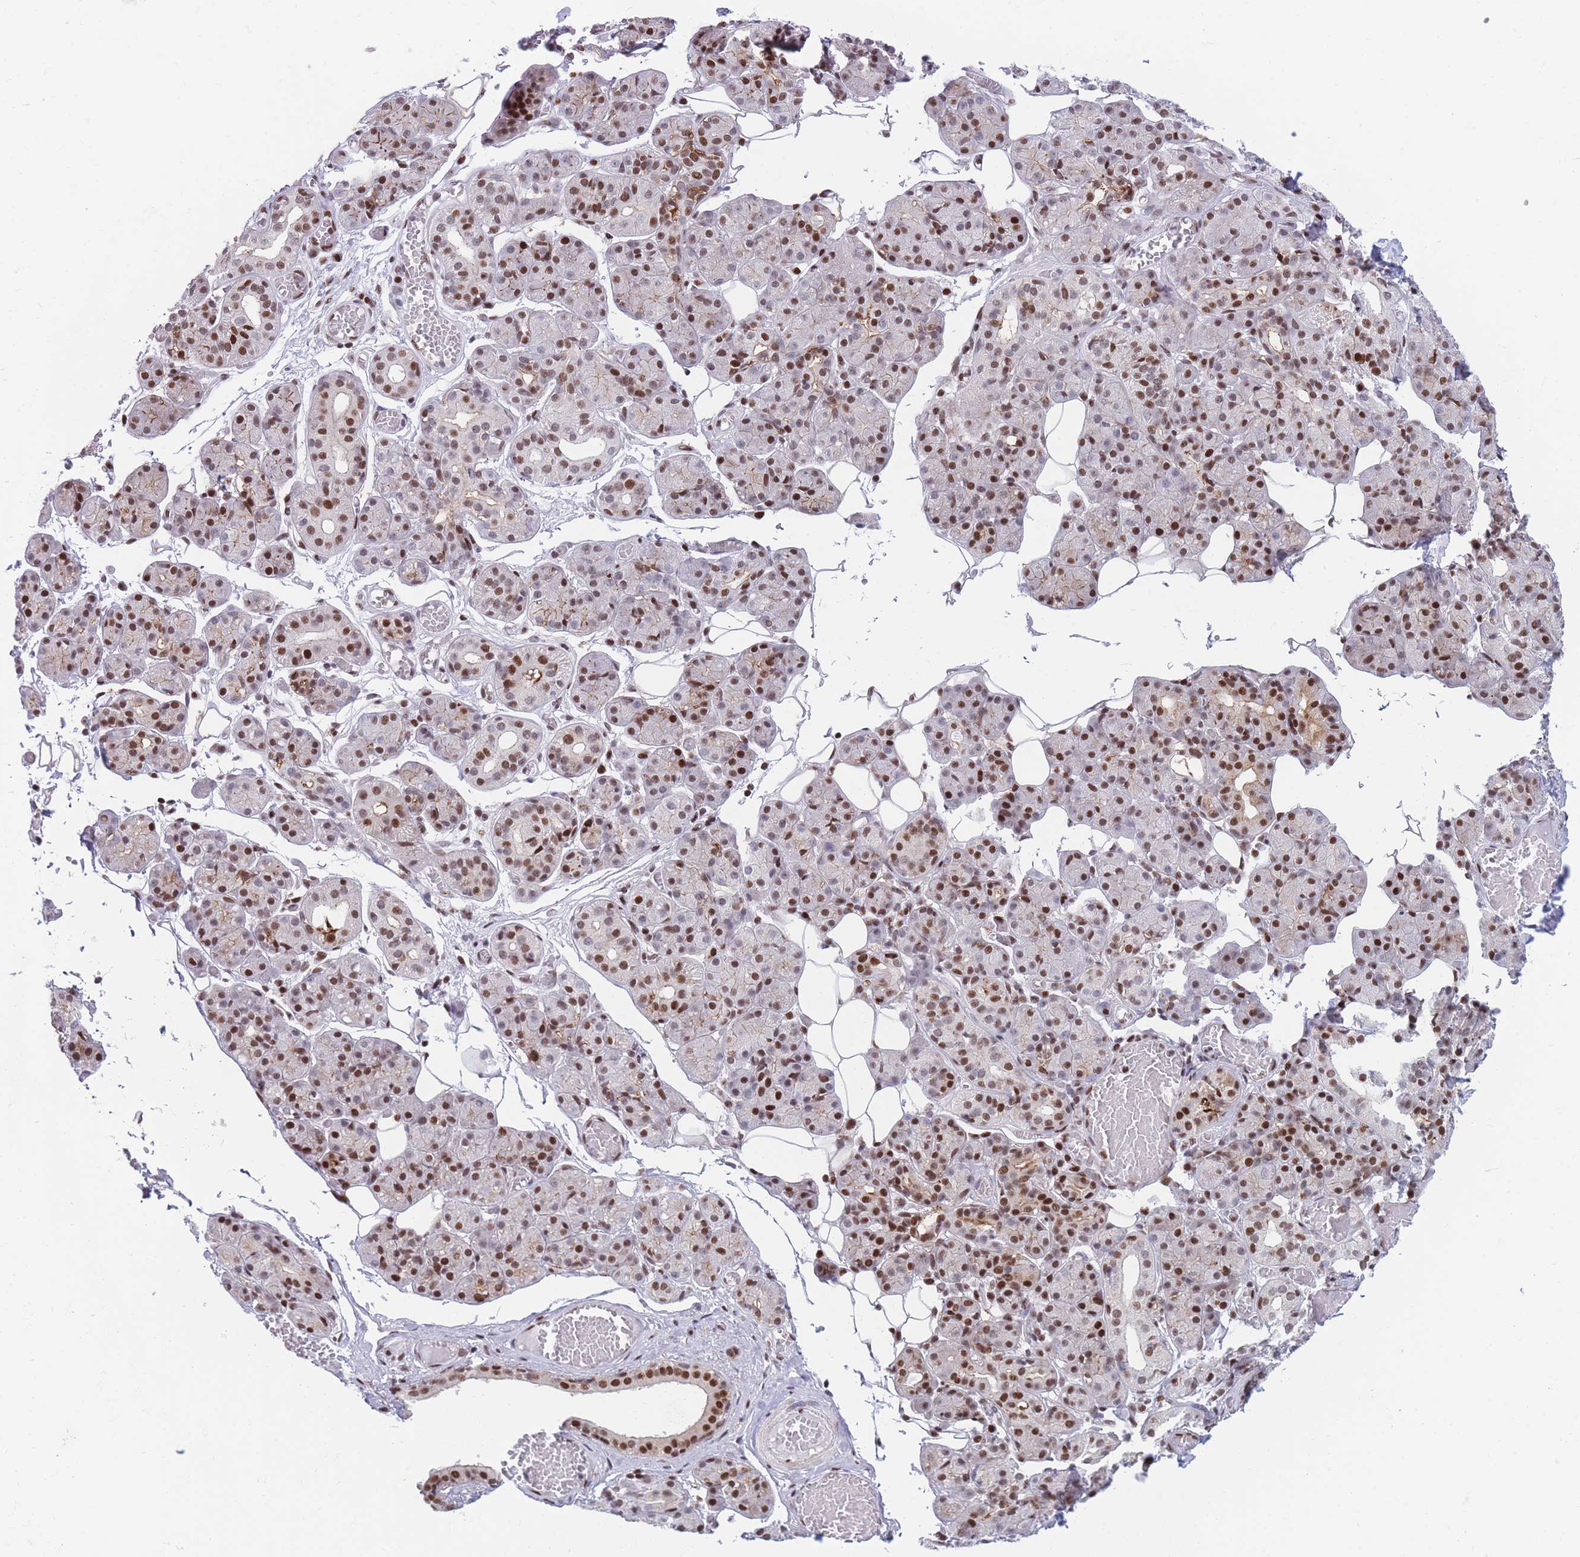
{"staining": {"intensity": "strong", "quantity": ">75%", "location": "nuclear"}, "tissue": "salivary gland", "cell_type": "Glandular cells", "image_type": "normal", "snomed": [{"axis": "morphology", "description": "Normal tissue, NOS"}, {"axis": "topography", "description": "Salivary gland"}], "caption": "The image exhibits immunohistochemical staining of unremarkable salivary gland. There is strong nuclear expression is seen in about >75% of glandular cells.", "gene": "DNAJC3", "patient": {"sex": "male", "age": 63}}